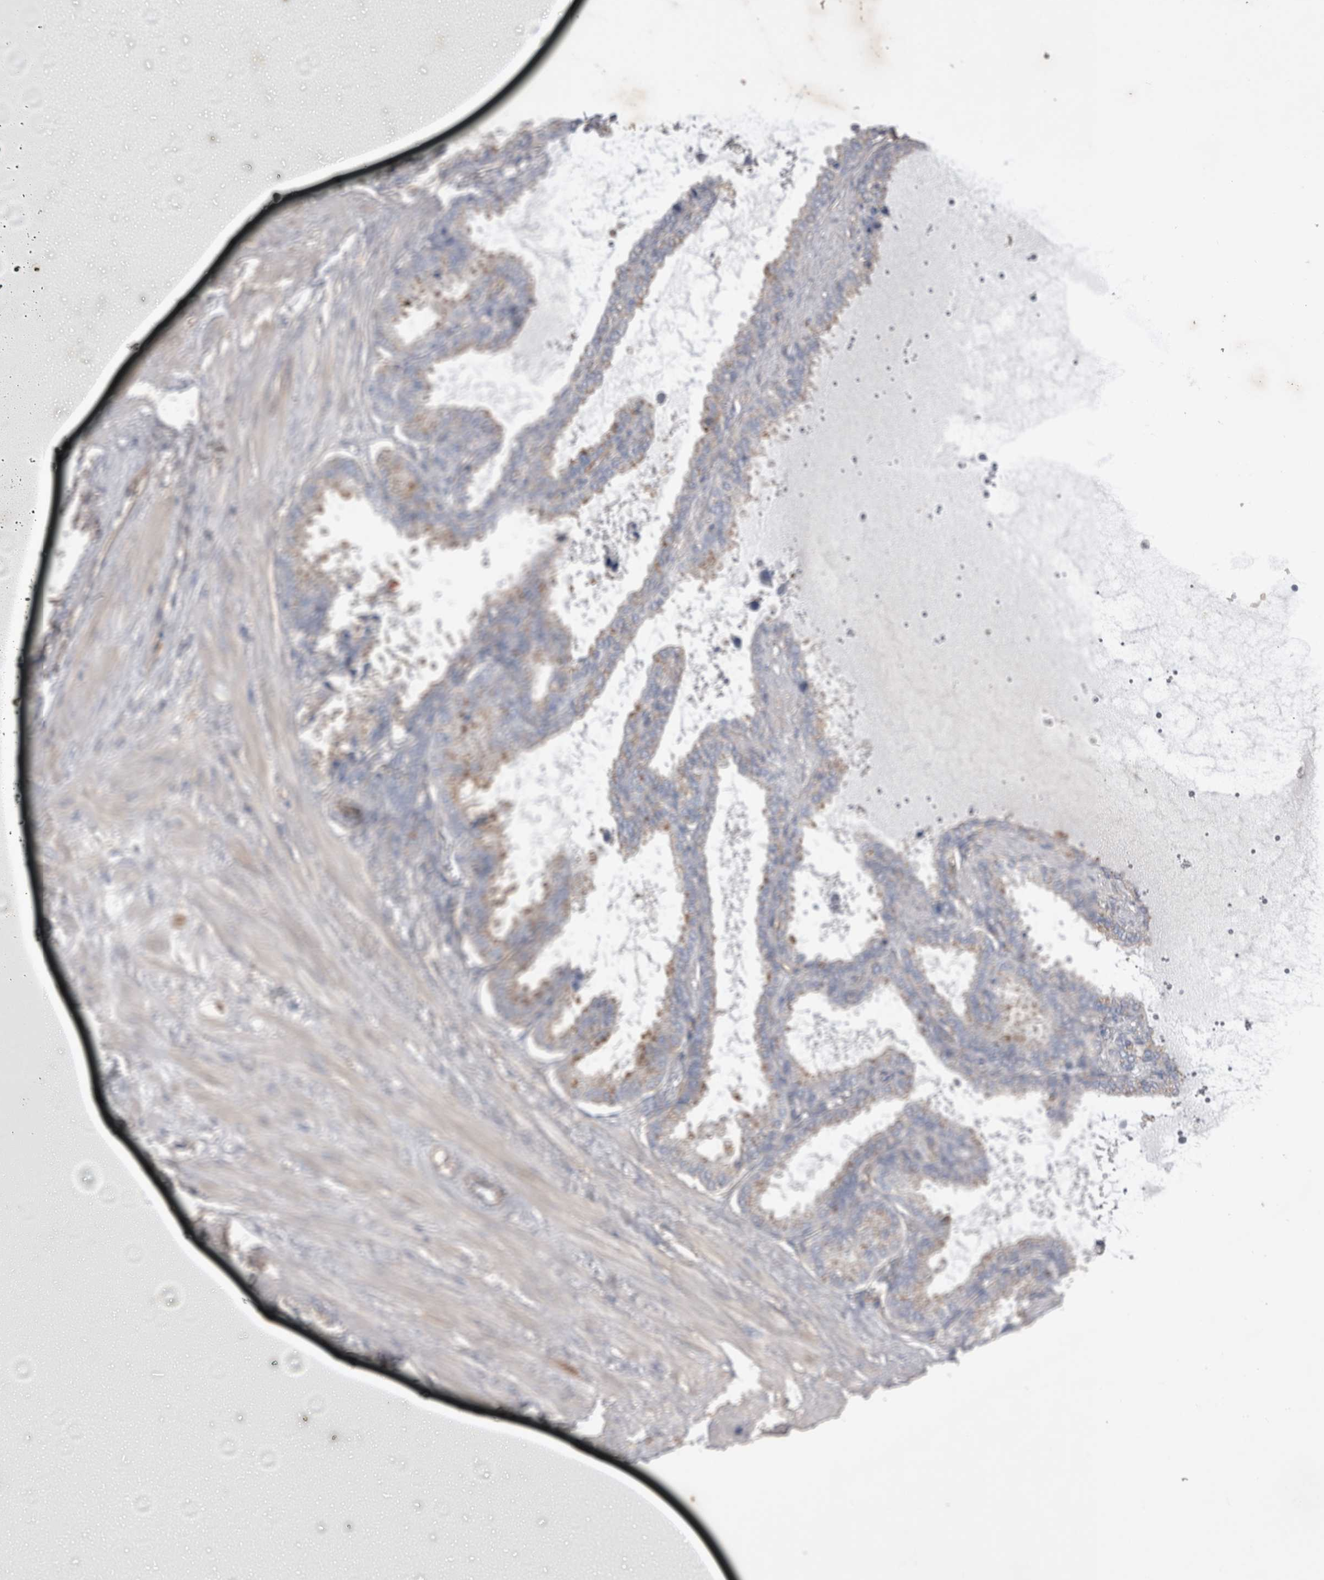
{"staining": {"intensity": "weak", "quantity": "<25%", "location": "cytoplasmic/membranous"}, "tissue": "seminal vesicle", "cell_type": "Glandular cells", "image_type": "normal", "snomed": [{"axis": "morphology", "description": "Normal tissue, NOS"}, {"axis": "topography", "description": "Seminal veicle"}], "caption": "IHC of normal seminal vesicle displays no positivity in glandular cells.", "gene": "STRADB", "patient": {"sex": "male", "age": 46}}